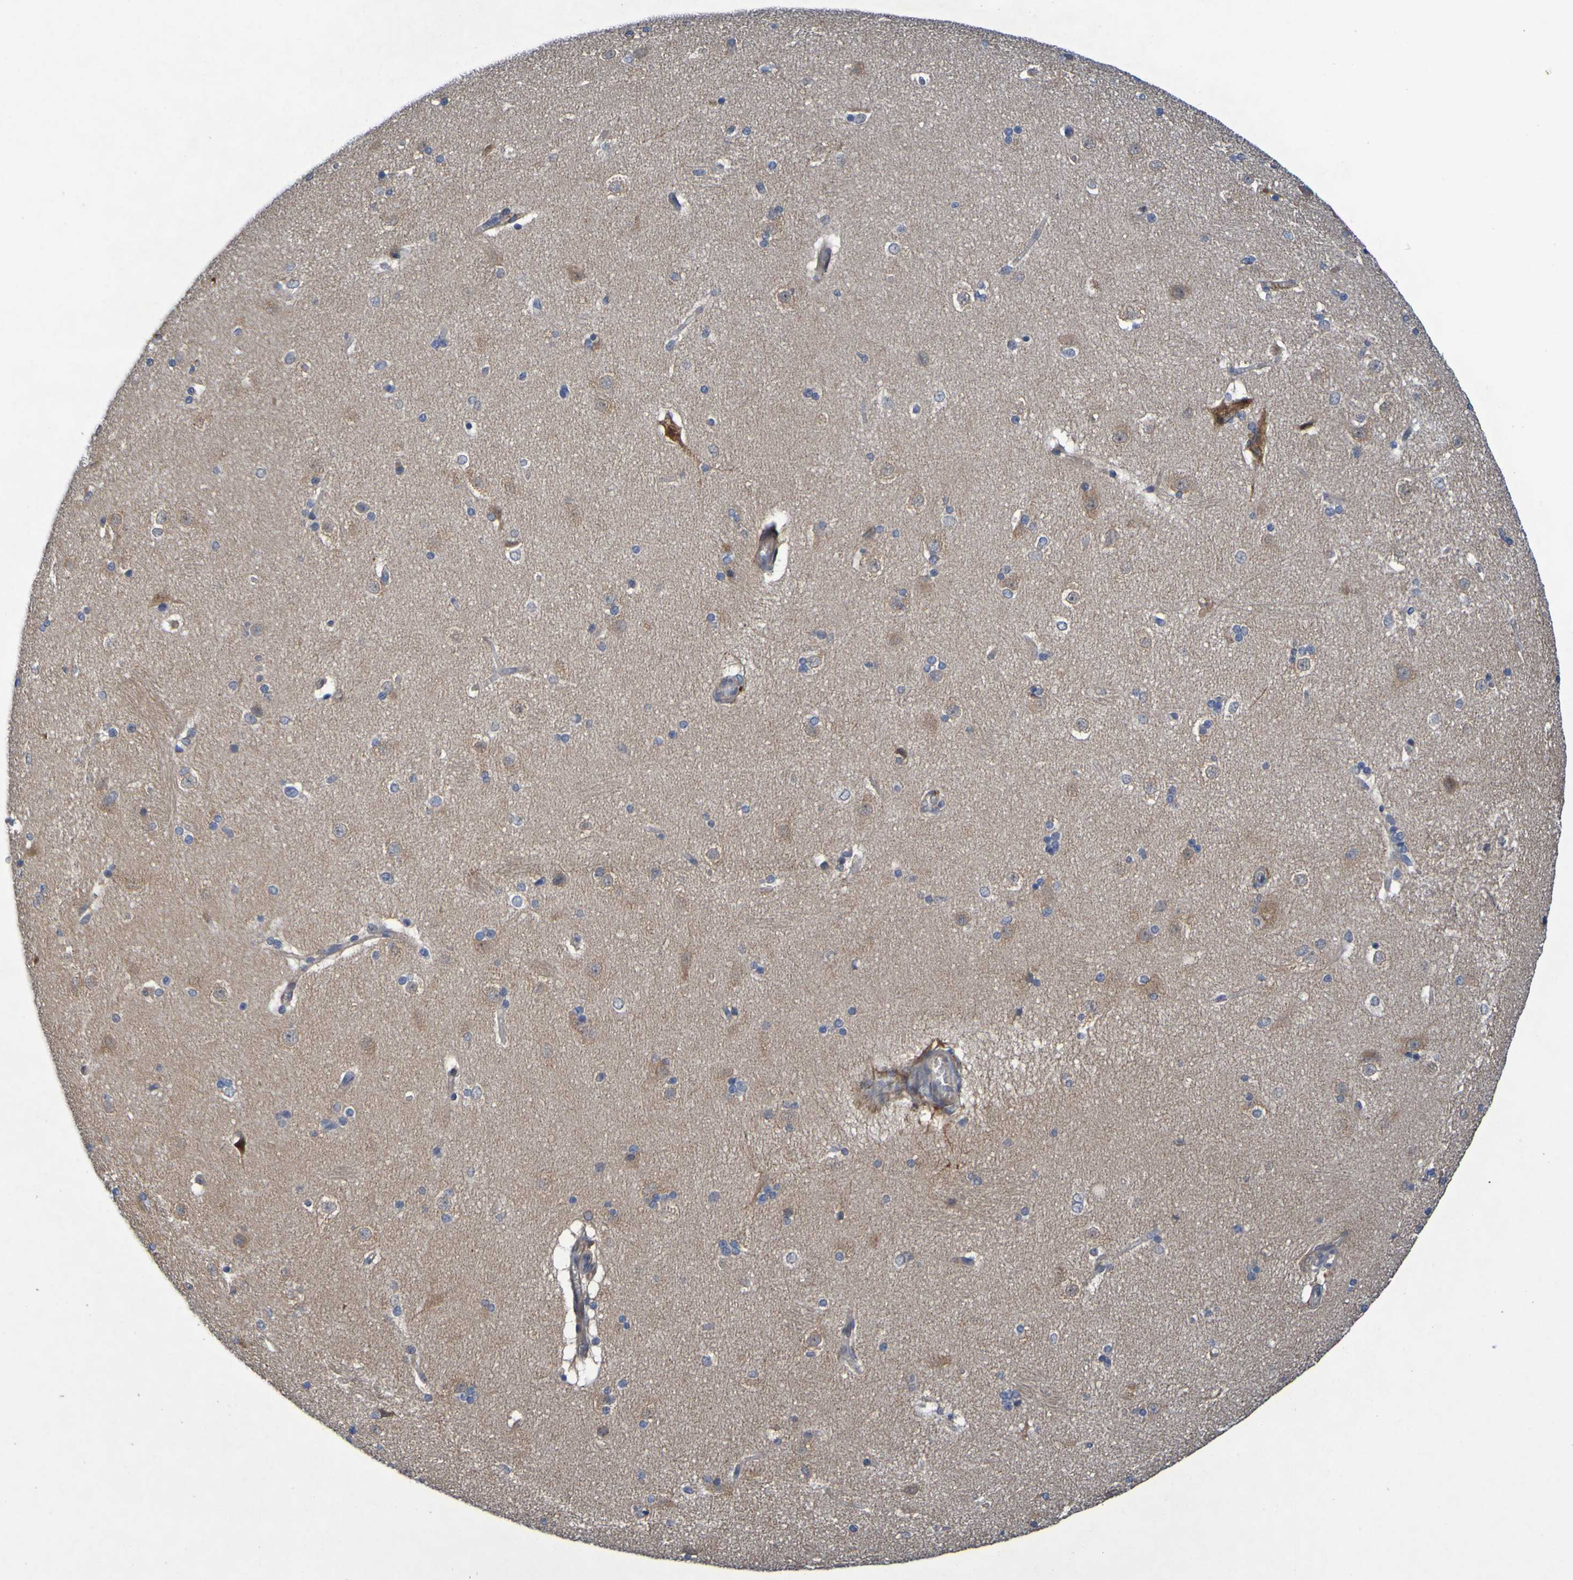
{"staining": {"intensity": "moderate", "quantity": "<25%", "location": "cytoplasmic/membranous"}, "tissue": "caudate", "cell_type": "Glial cells", "image_type": "normal", "snomed": [{"axis": "morphology", "description": "Normal tissue, NOS"}, {"axis": "topography", "description": "Lateral ventricle wall"}], "caption": "Human caudate stained with a protein marker displays moderate staining in glial cells.", "gene": "SDK1", "patient": {"sex": "female", "age": 19}}